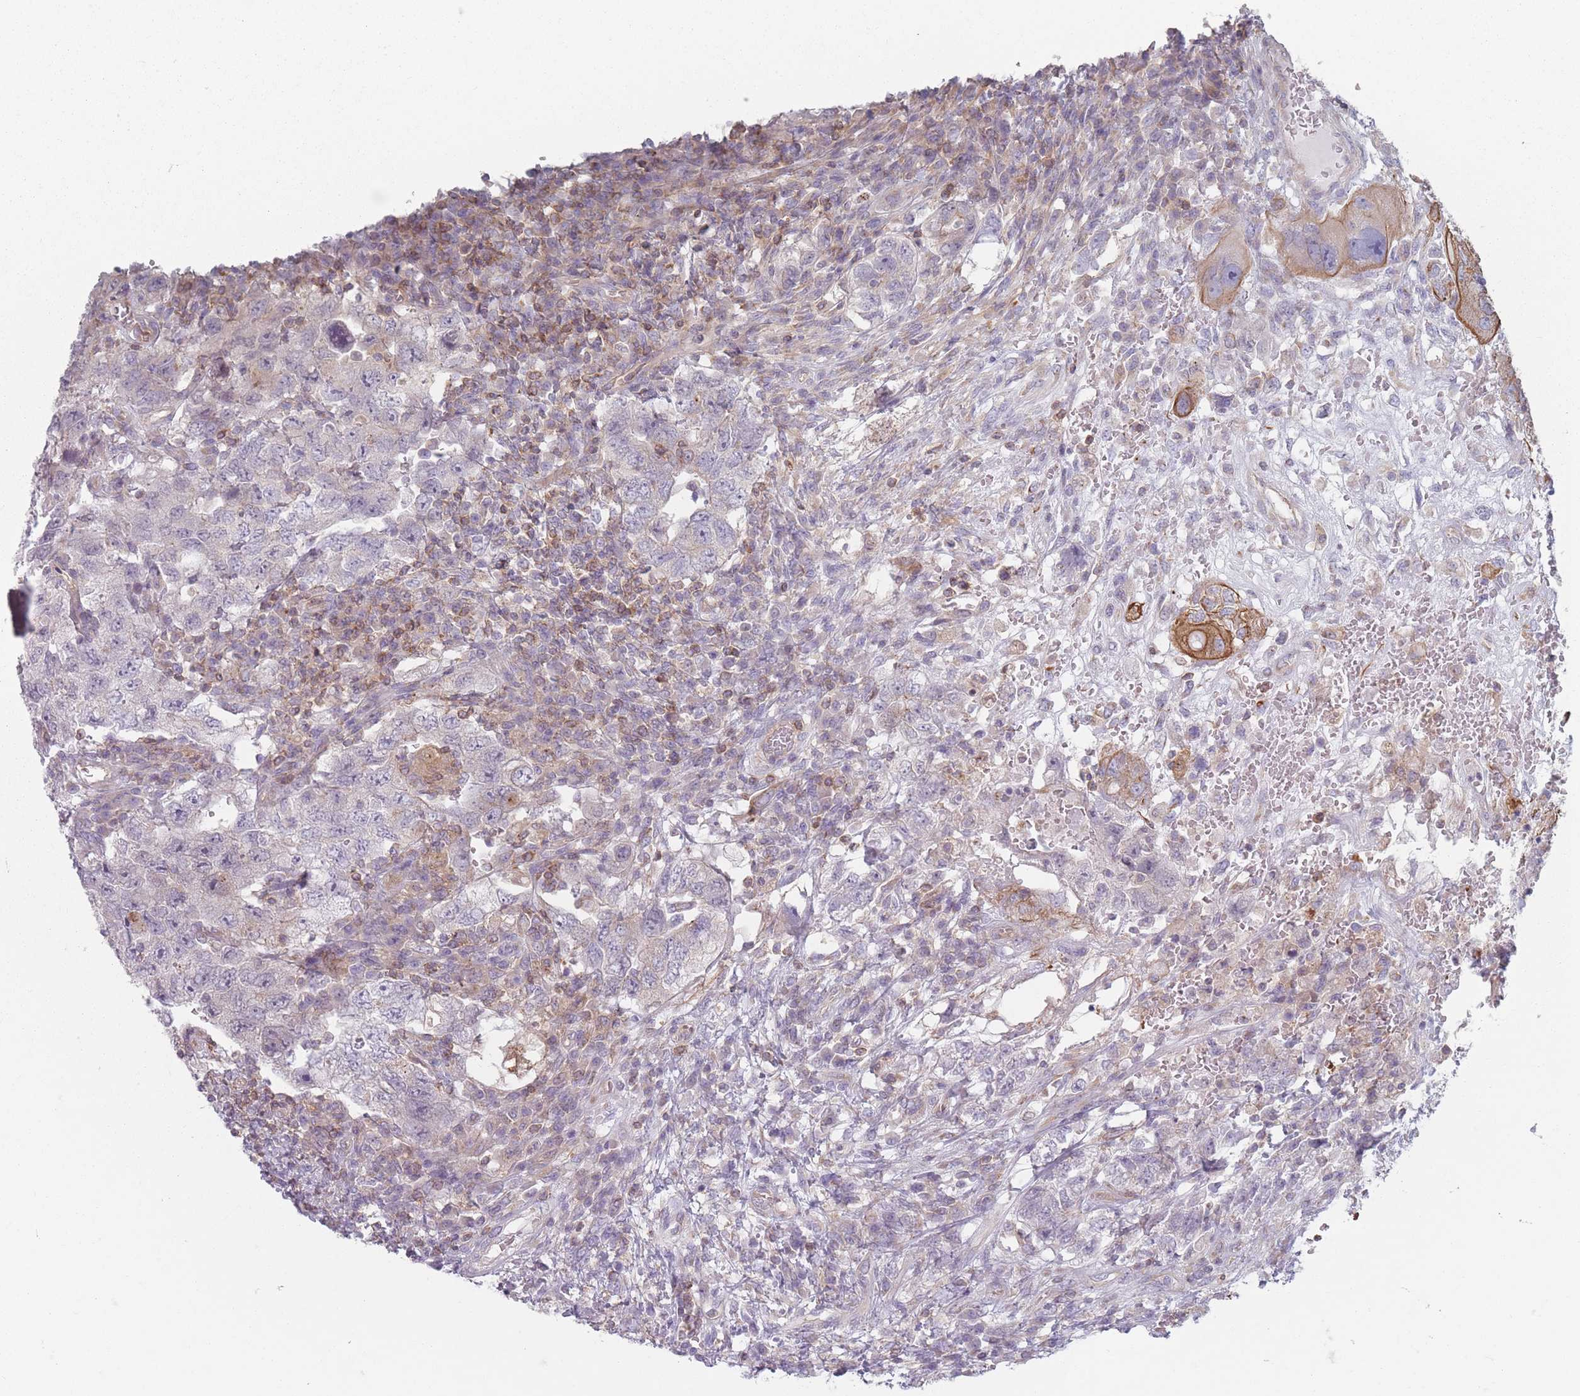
{"staining": {"intensity": "moderate", "quantity": "<25%", "location": "cytoplasmic/membranous"}, "tissue": "testis cancer", "cell_type": "Tumor cells", "image_type": "cancer", "snomed": [{"axis": "morphology", "description": "Carcinoma, Embryonal, NOS"}, {"axis": "topography", "description": "Testis"}], "caption": "Protein staining by immunohistochemistry (IHC) shows moderate cytoplasmic/membranous positivity in about <25% of tumor cells in embryonal carcinoma (testis).", "gene": "HSBP1L1", "patient": {"sex": "male", "age": 26}}